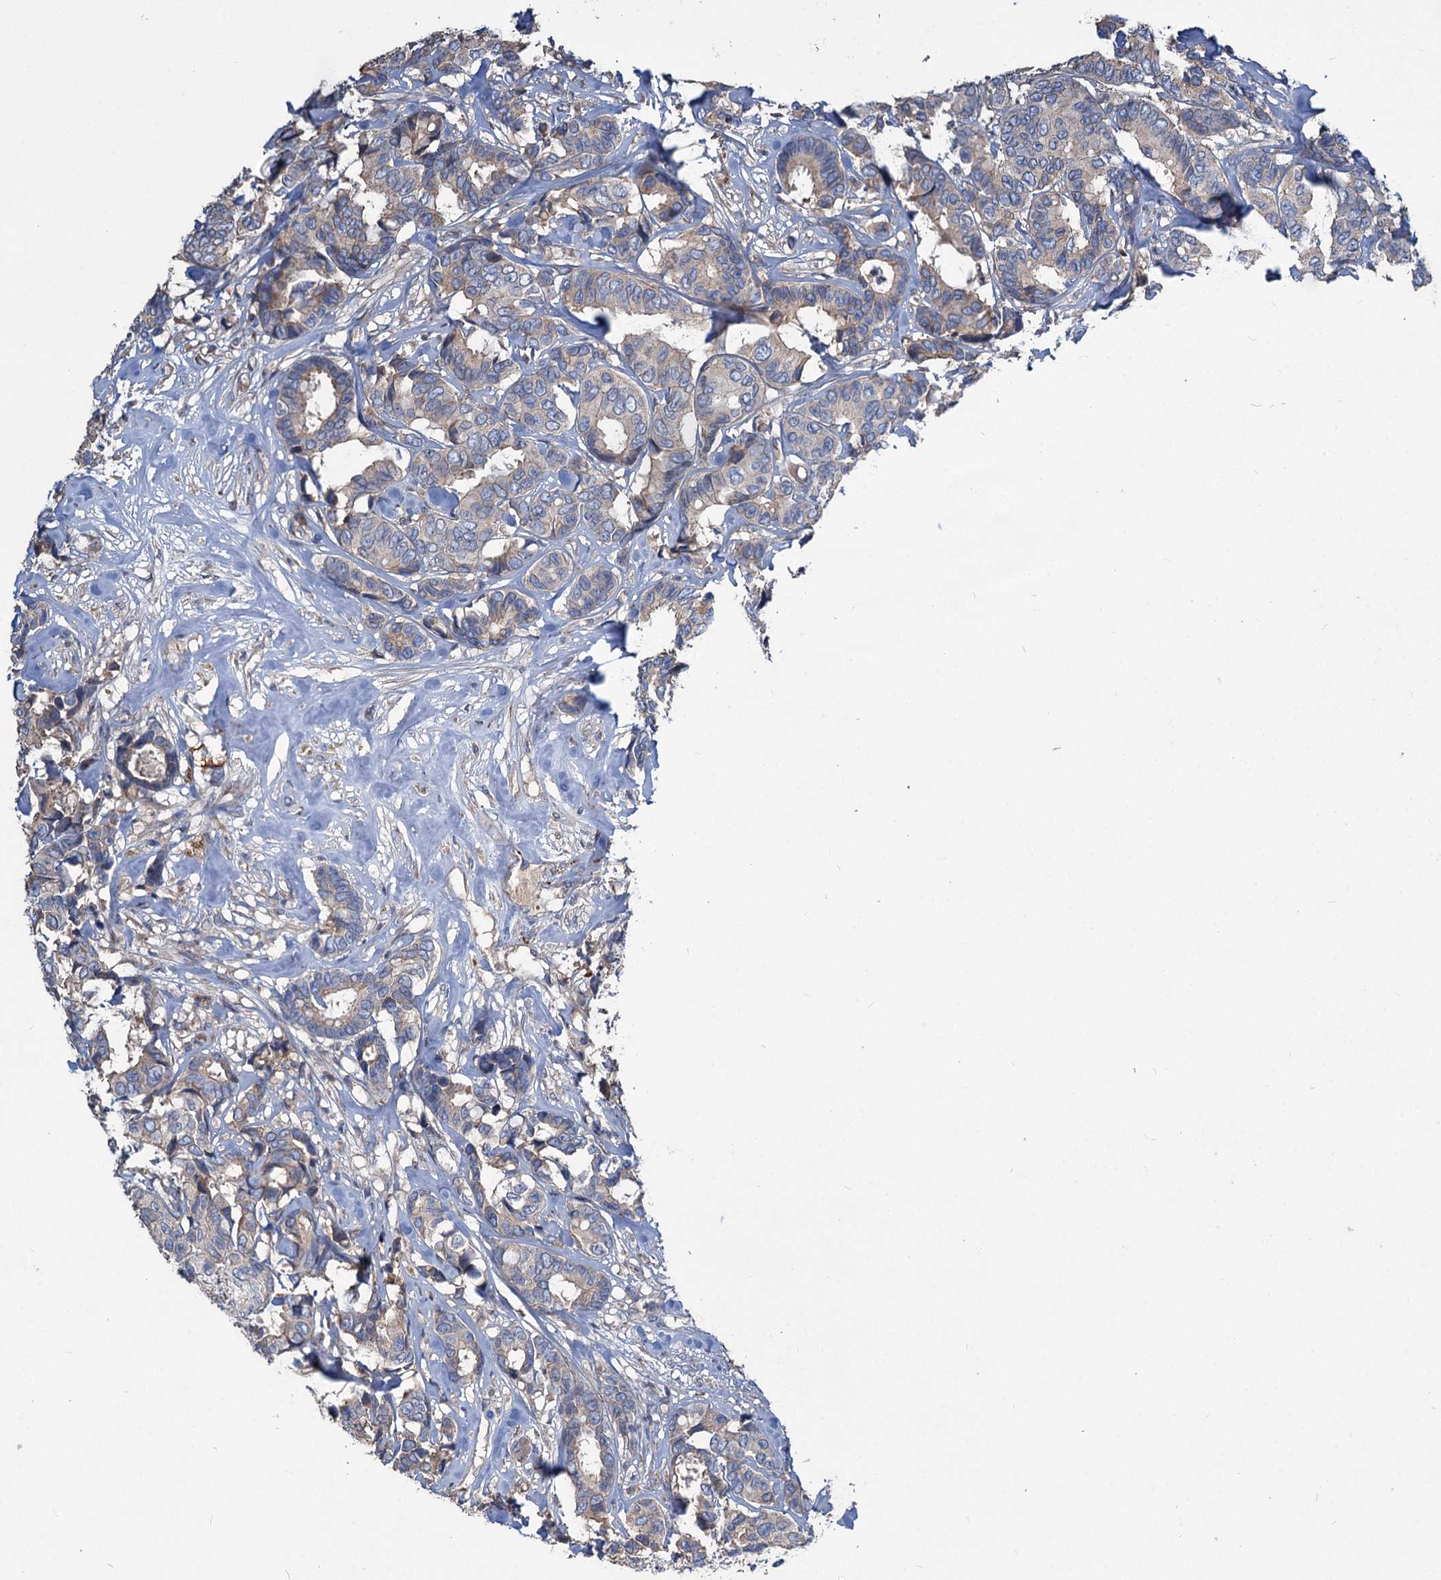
{"staining": {"intensity": "negative", "quantity": "none", "location": "none"}, "tissue": "breast cancer", "cell_type": "Tumor cells", "image_type": "cancer", "snomed": [{"axis": "morphology", "description": "Duct carcinoma"}, {"axis": "topography", "description": "Breast"}], "caption": "Tumor cells show no significant protein positivity in breast intraductal carcinoma. (DAB (3,3'-diaminobenzidine) immunohistochemistry (IHC) visualized using brightfield microscopy, high magnification).", "gene": "URAD", "patient": {"sex": "female", "age": 87}}